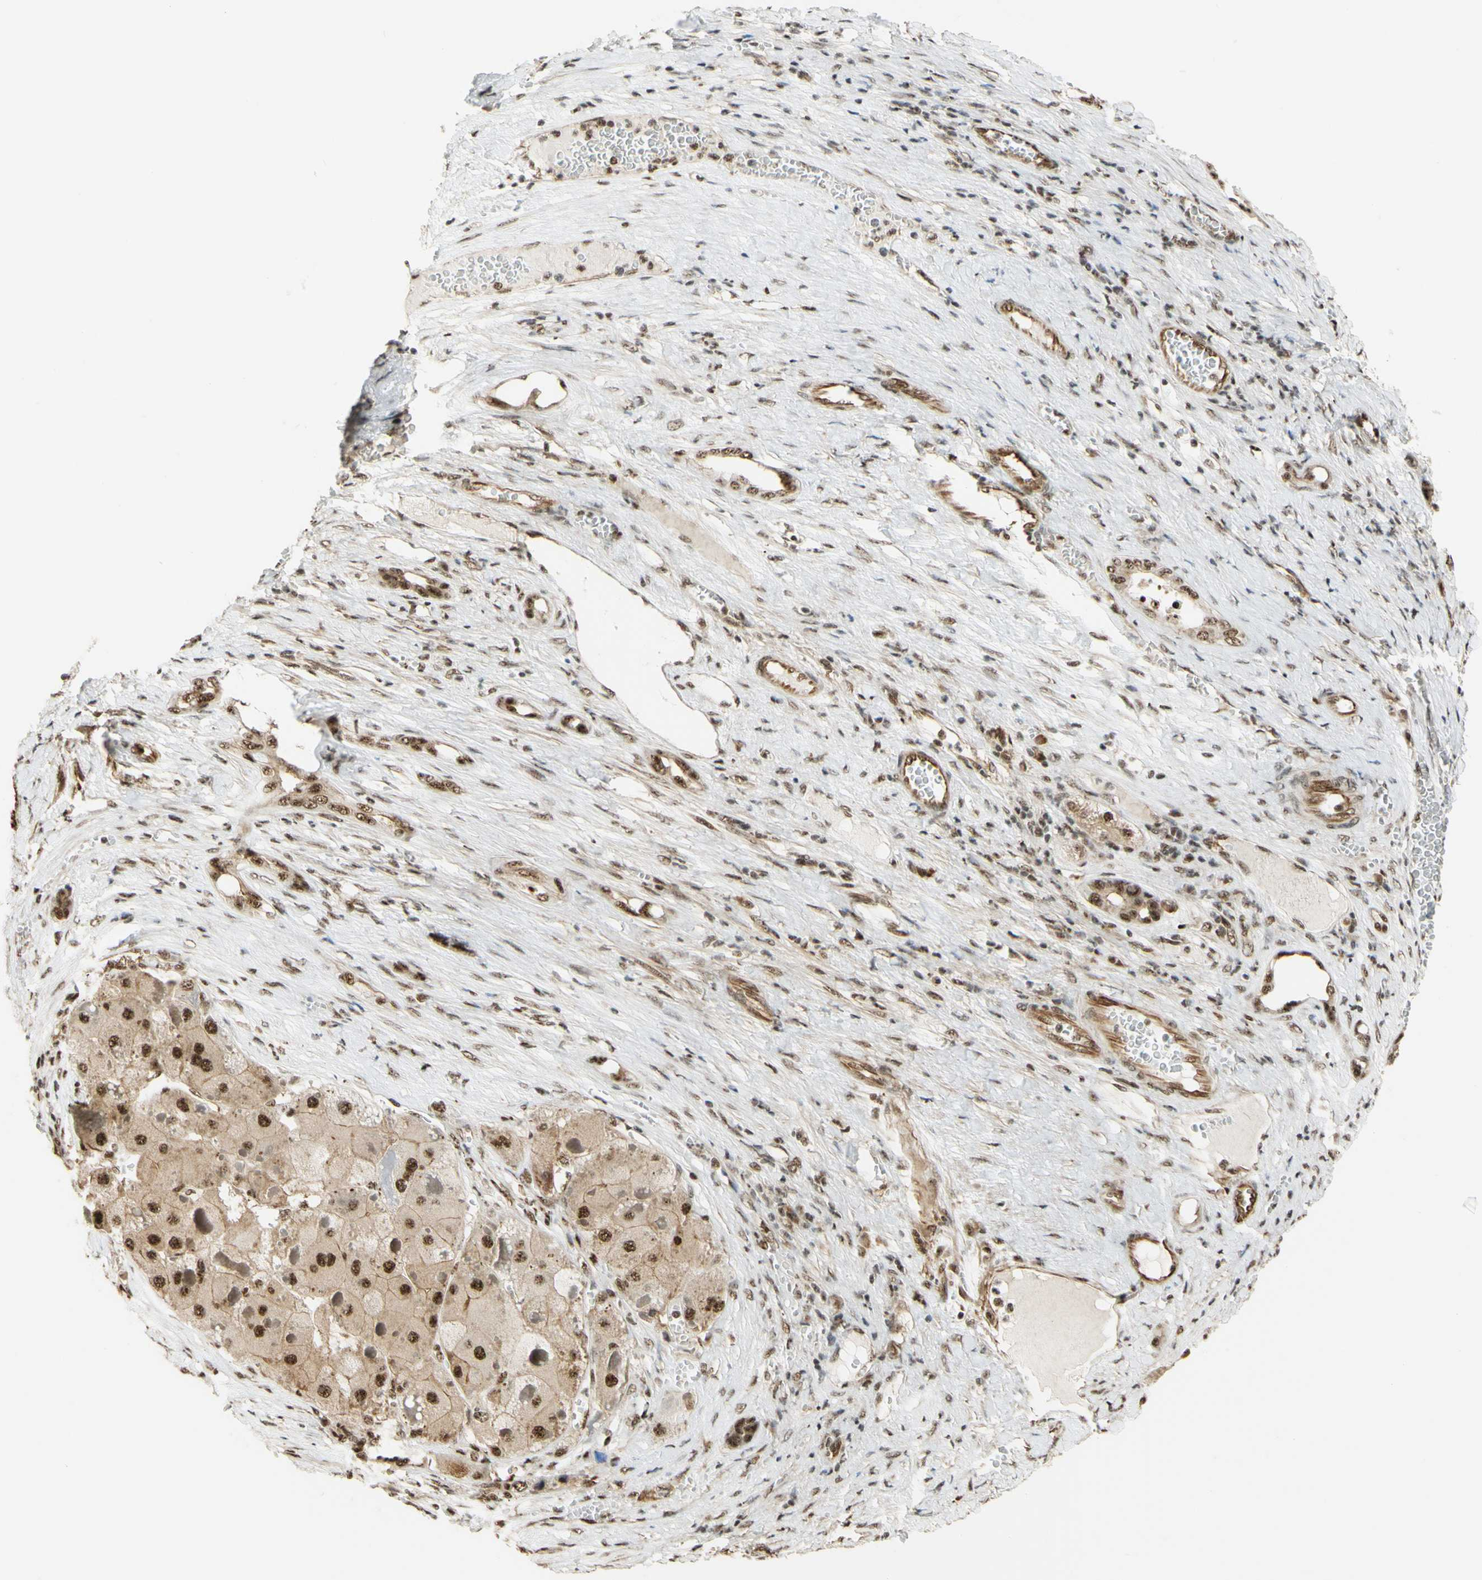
{"staining": {"intensity": "moderate", "quantity": ">75%", "location": "nuclear"}, "tissue": "liver cancer", "cell_type": "Tumor cells", "image_type": "cancer", "snomed": [{"axis": "morphology", "description": "Carcinoma, Hepatocellular, NOS"}, {"axis": "topography", "description": "Liver"}], "caption": "A medium amount of moderate nuclear positivity is present in approximately >75% of tumor cells in liver cancer (hepatocellular carcinoma) tissue. (brown staining indicates protein expression, while blue staining denotes nuclei).", "gene": "SAP18", "patient": {"sex": "female", "age": 73}}